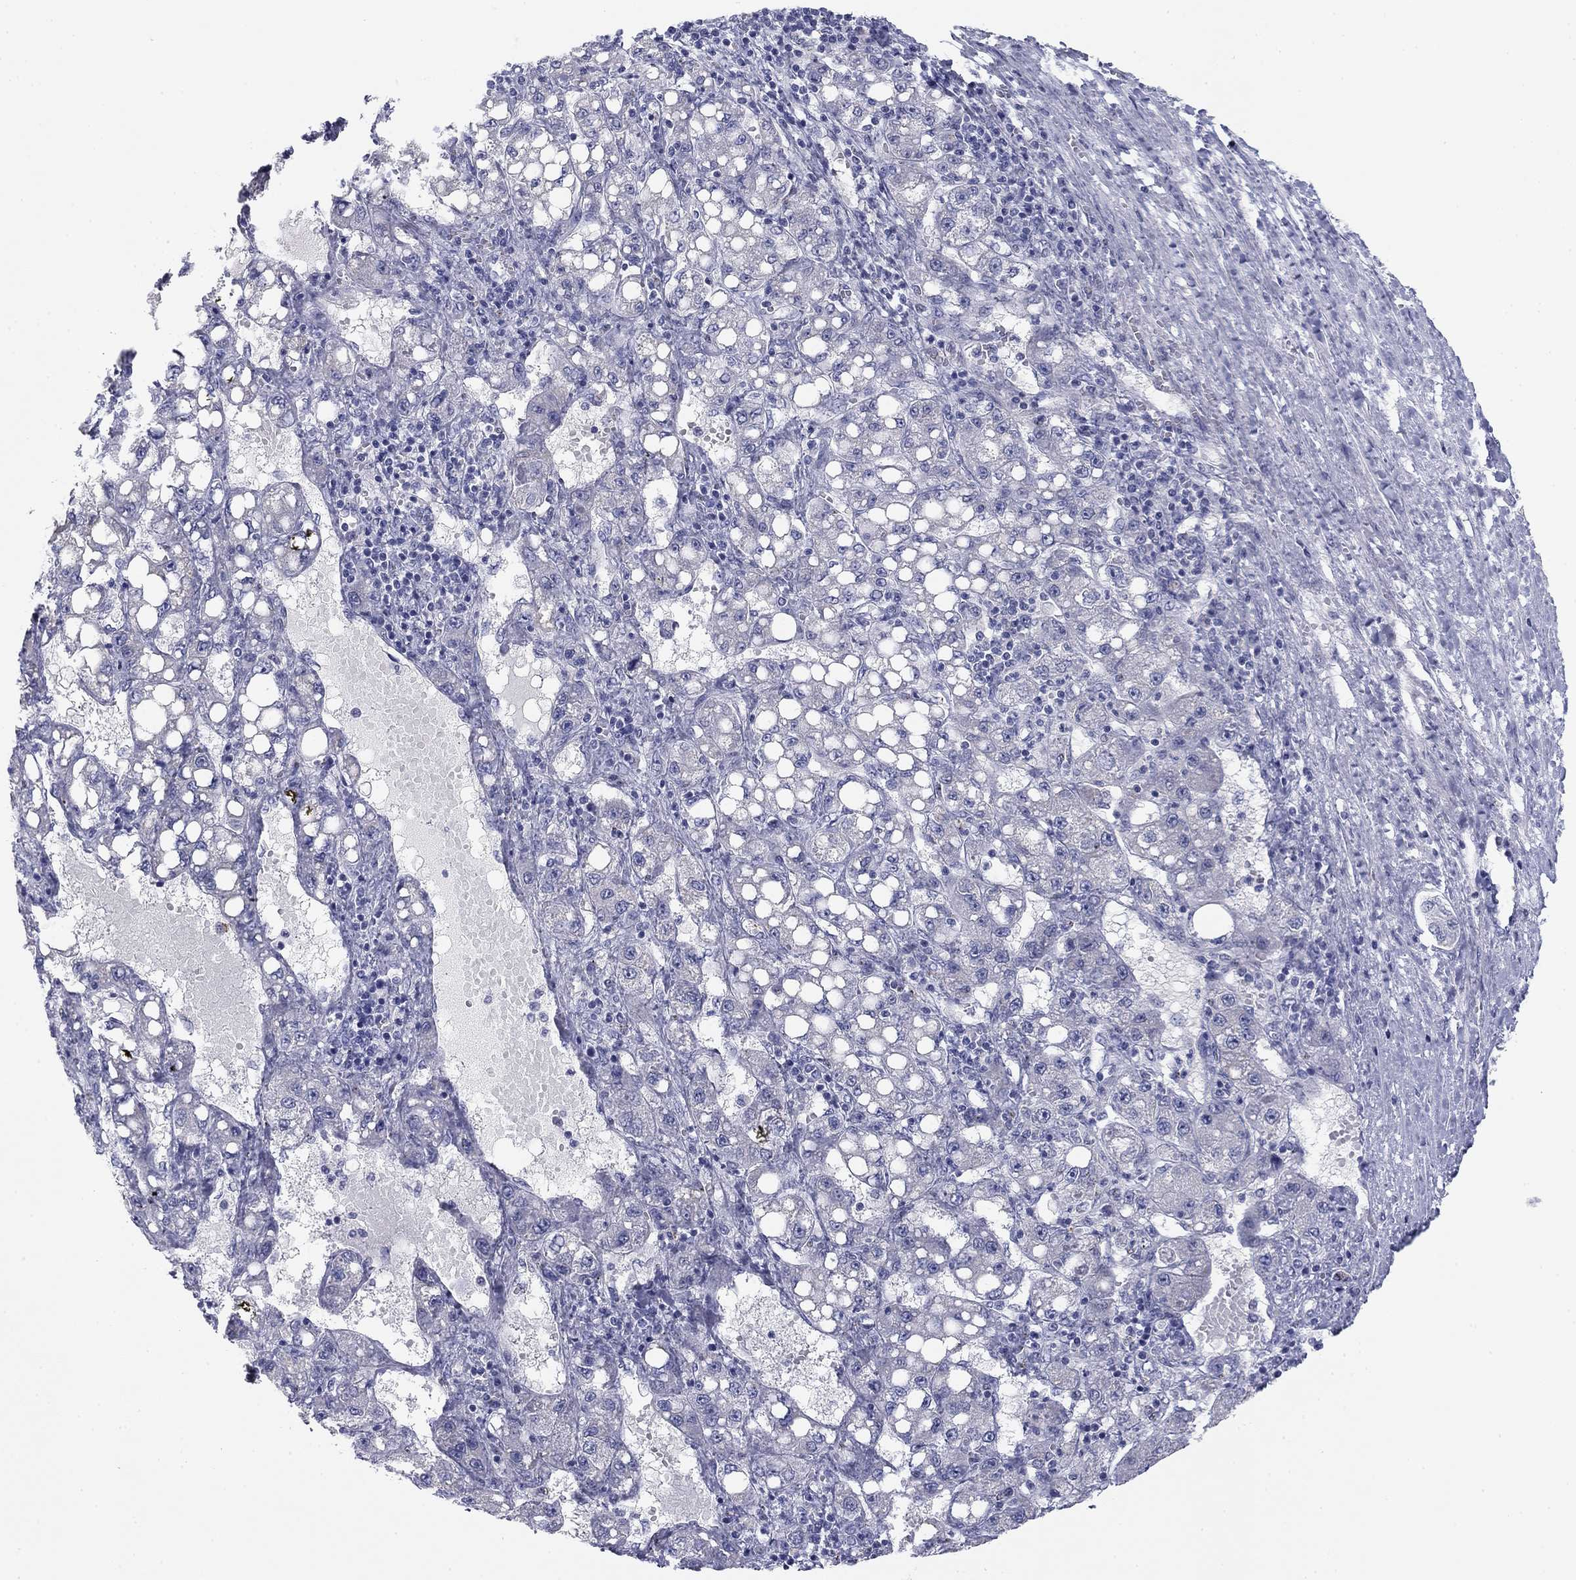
{"staining": {"intensity": "negative", "quantity": "none", "location": "none"}, "tissue": "liver cancer", "cell_type": "Tumor cells", "image_type": "cancer", "snomed": [{"axis": "morphology", "description": "Carcinoma, Hepatocellular, NOS"}, {"axis": "topography", "description": "Liver"}], "caption": "Protein analysis of liver cancer (hepatocellular carcinoma) displays no significant staining in tumor cells.", "gene": "SEPTIN3", "patient": {"sex": "female", "age": 65}}